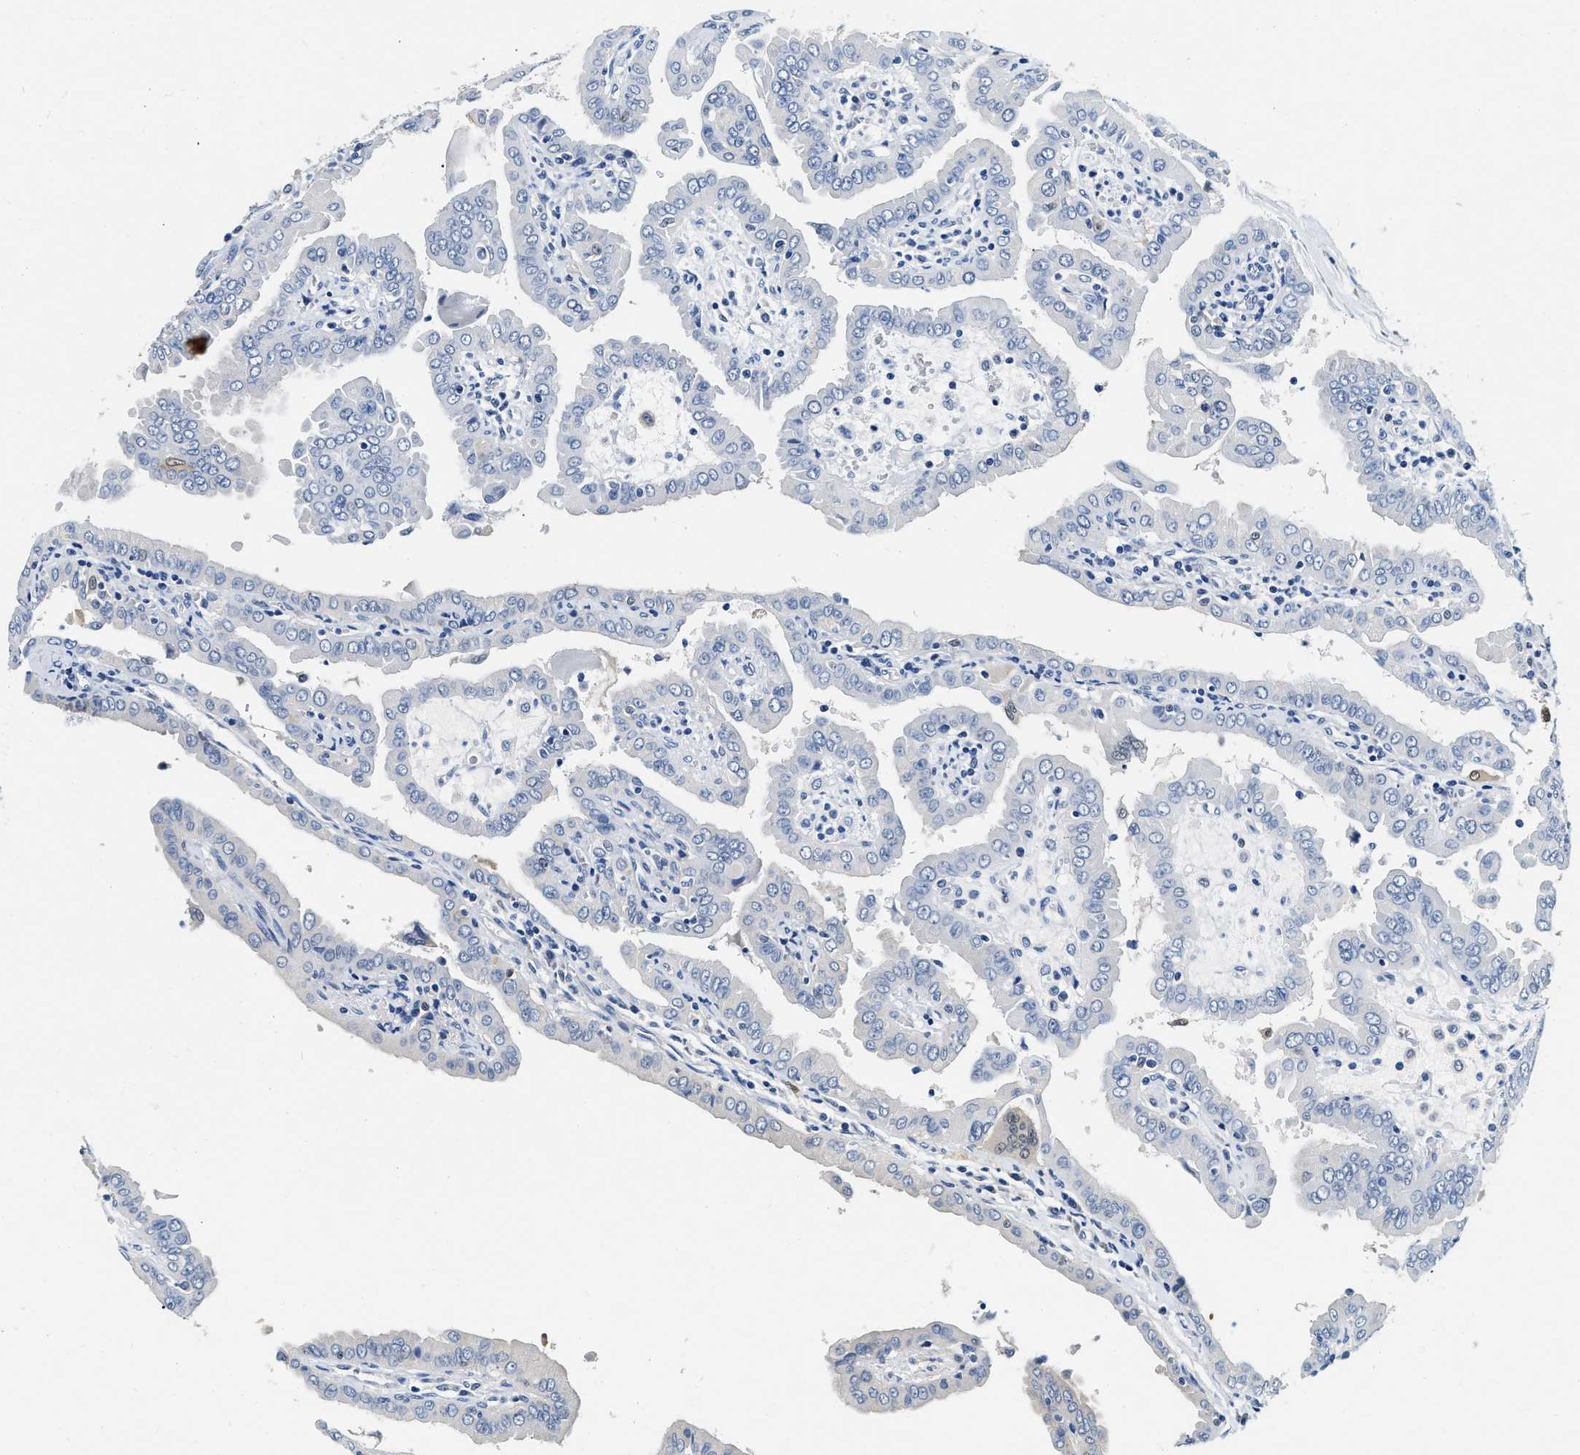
{"staining": {"intensity": "negative", "quantity": "none", "location": "none"}, "tissue": "thyroid cancer", "cell_type": "Tumor cells", "image_type": "cancer", "snomed": [{"axis": "morphology", "description": "Papillary adenocarcinoma, NOS"}, {"axis": "topography", "description": "Thyroid gland"}], "caption": "Tumor cells show no significant positivity in thyroid papillary adenocarcinoma.", "gene": "EIF2AK2", "patient": {"sex": "male", "age": 33}}